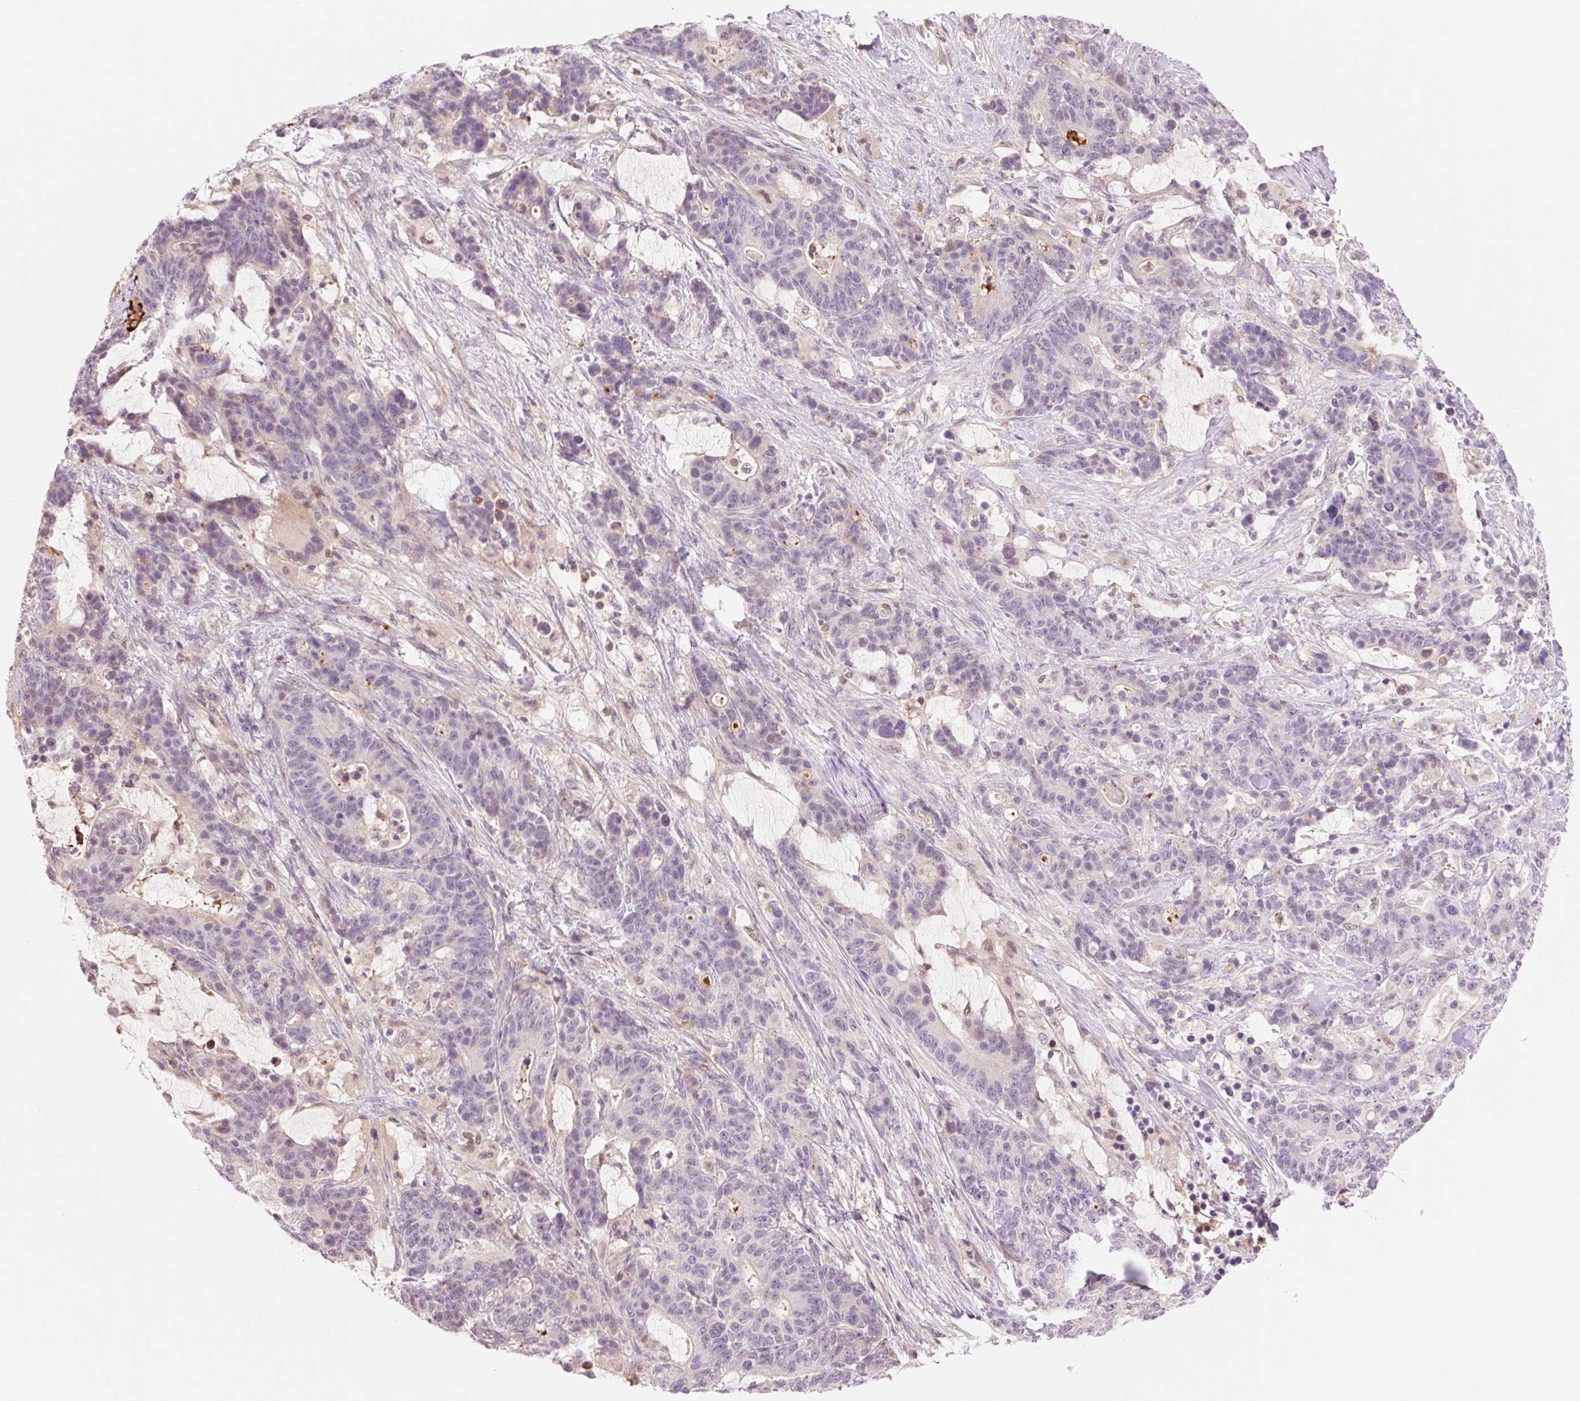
{"staining": {"intensity": "negative", "quantity": "none", "location": "none"}, "tissue": "stomach cancer", "cell_type": "Tumor cells", "image_type": "cancer", "snomed": [{"axis": "morphology", "description": "Normal tissue, NOS"}, {"axis": "morphology", "description": "Adenocarcinoma, NOS"}, {"axis": "topography", "description": "Stomach"}], "caption": "High magnification brightfield microscopy of stomach adenocarcinoma stained with DAB (brown) and counterstained with hematoxylin (blue): tumor cells show no significant positivity.", "gene": "HEBP1", "patient": {"sex": "female", "age": 64}}